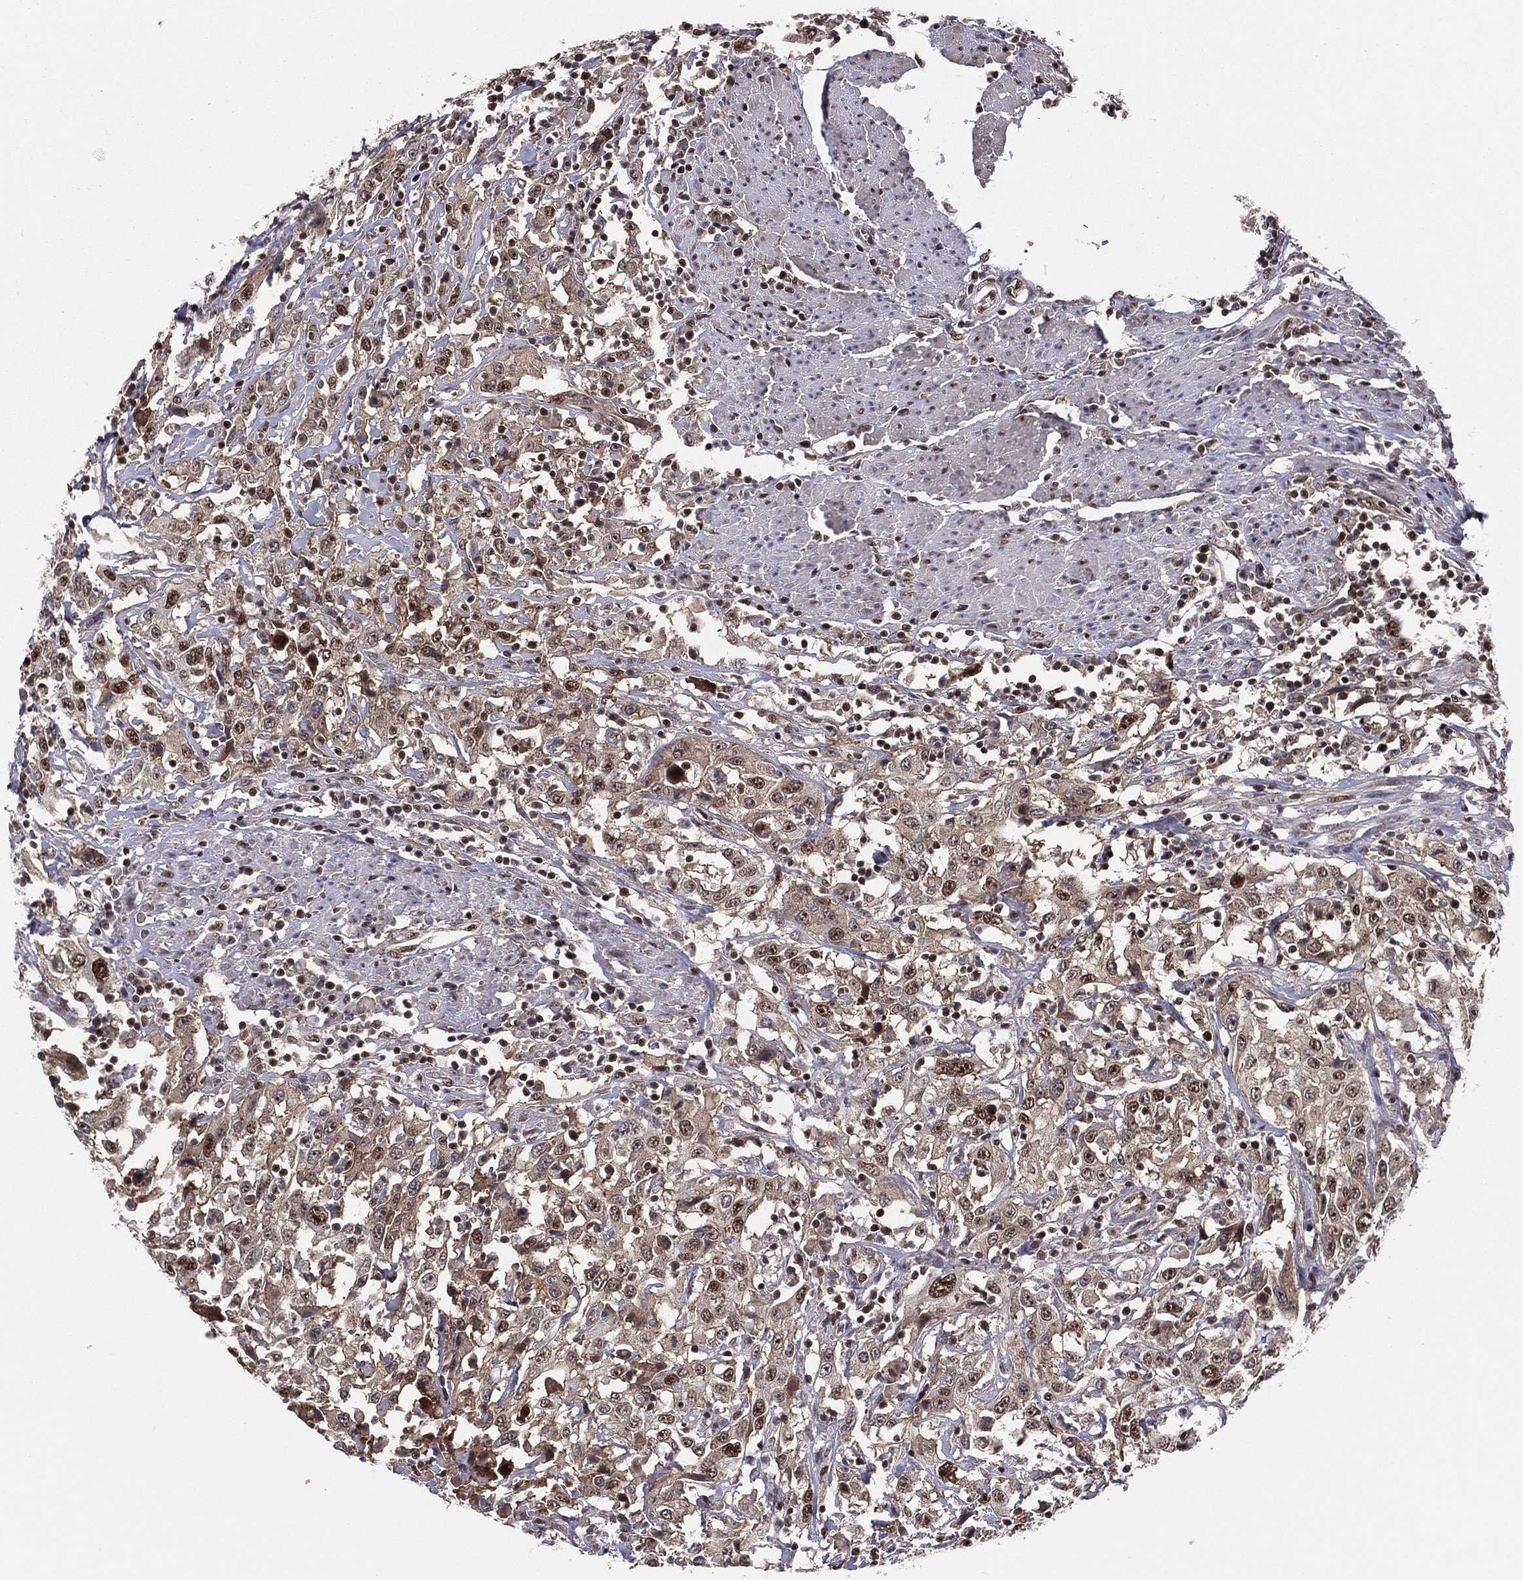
{"staining": {"intensity": "moderate", "quantity": ">75%", "location": "nuclear"}, "tissue": "urothelial cancer", "cell_type": "Tumor cells", "image_type": "cancer", "snomed": [{"axis": "morphology", "description": "Urothelial carcinoma, High grade"}, {"axis": "topography", "description": "Urinary bladder"}], "caption": "Urothelial cancer stained with immunohistochemistry demonstrates moderate nuclear expression in about >75% of tumor cells.", "gene": "GPALPP1", "patient": {"sex": "male", "age": 61}}